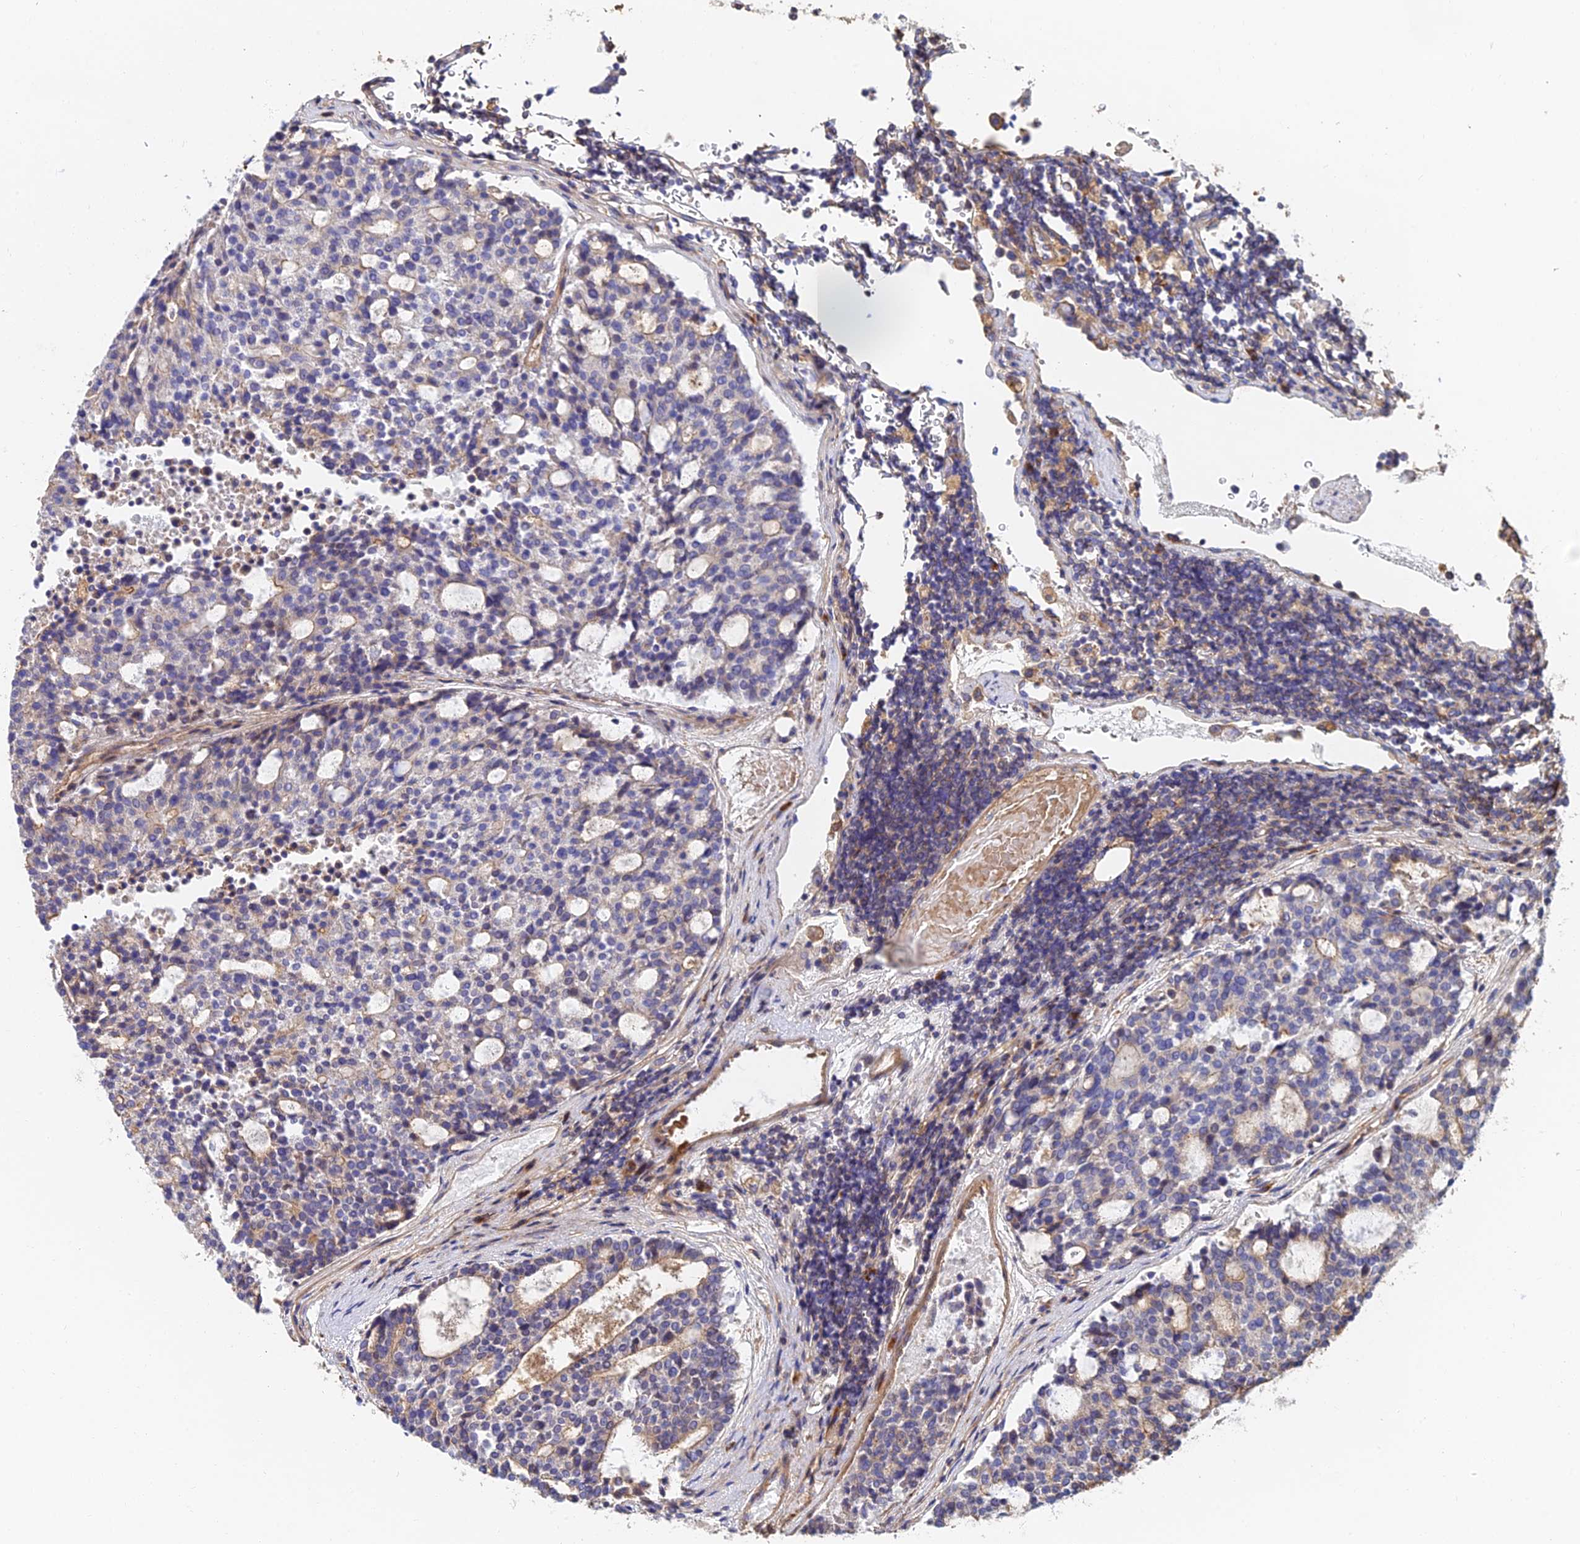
{"staining": {"intensity": "weak", "quantity": "<25%", "location": "cytoplasmic/membranous"}, "tissue": "carcinoid", "cell_type": "Tumor cells", "image_type": "cancer", "snomed": [{"axis": "morphology", "description": "Carcinoid, malignant, NOS"}, {"axis": "topography", "description": "Pancreas"}], "caption": "There is no significant staining in tumor cells of carcinoid. The staining is performed using DAB (3,3'-diaminobenzidine) brown chromogen with nuclei counter-stained in using hematoxylin.", "gene": "EXT1", "patient": {"sex": "female", "age": 54}}